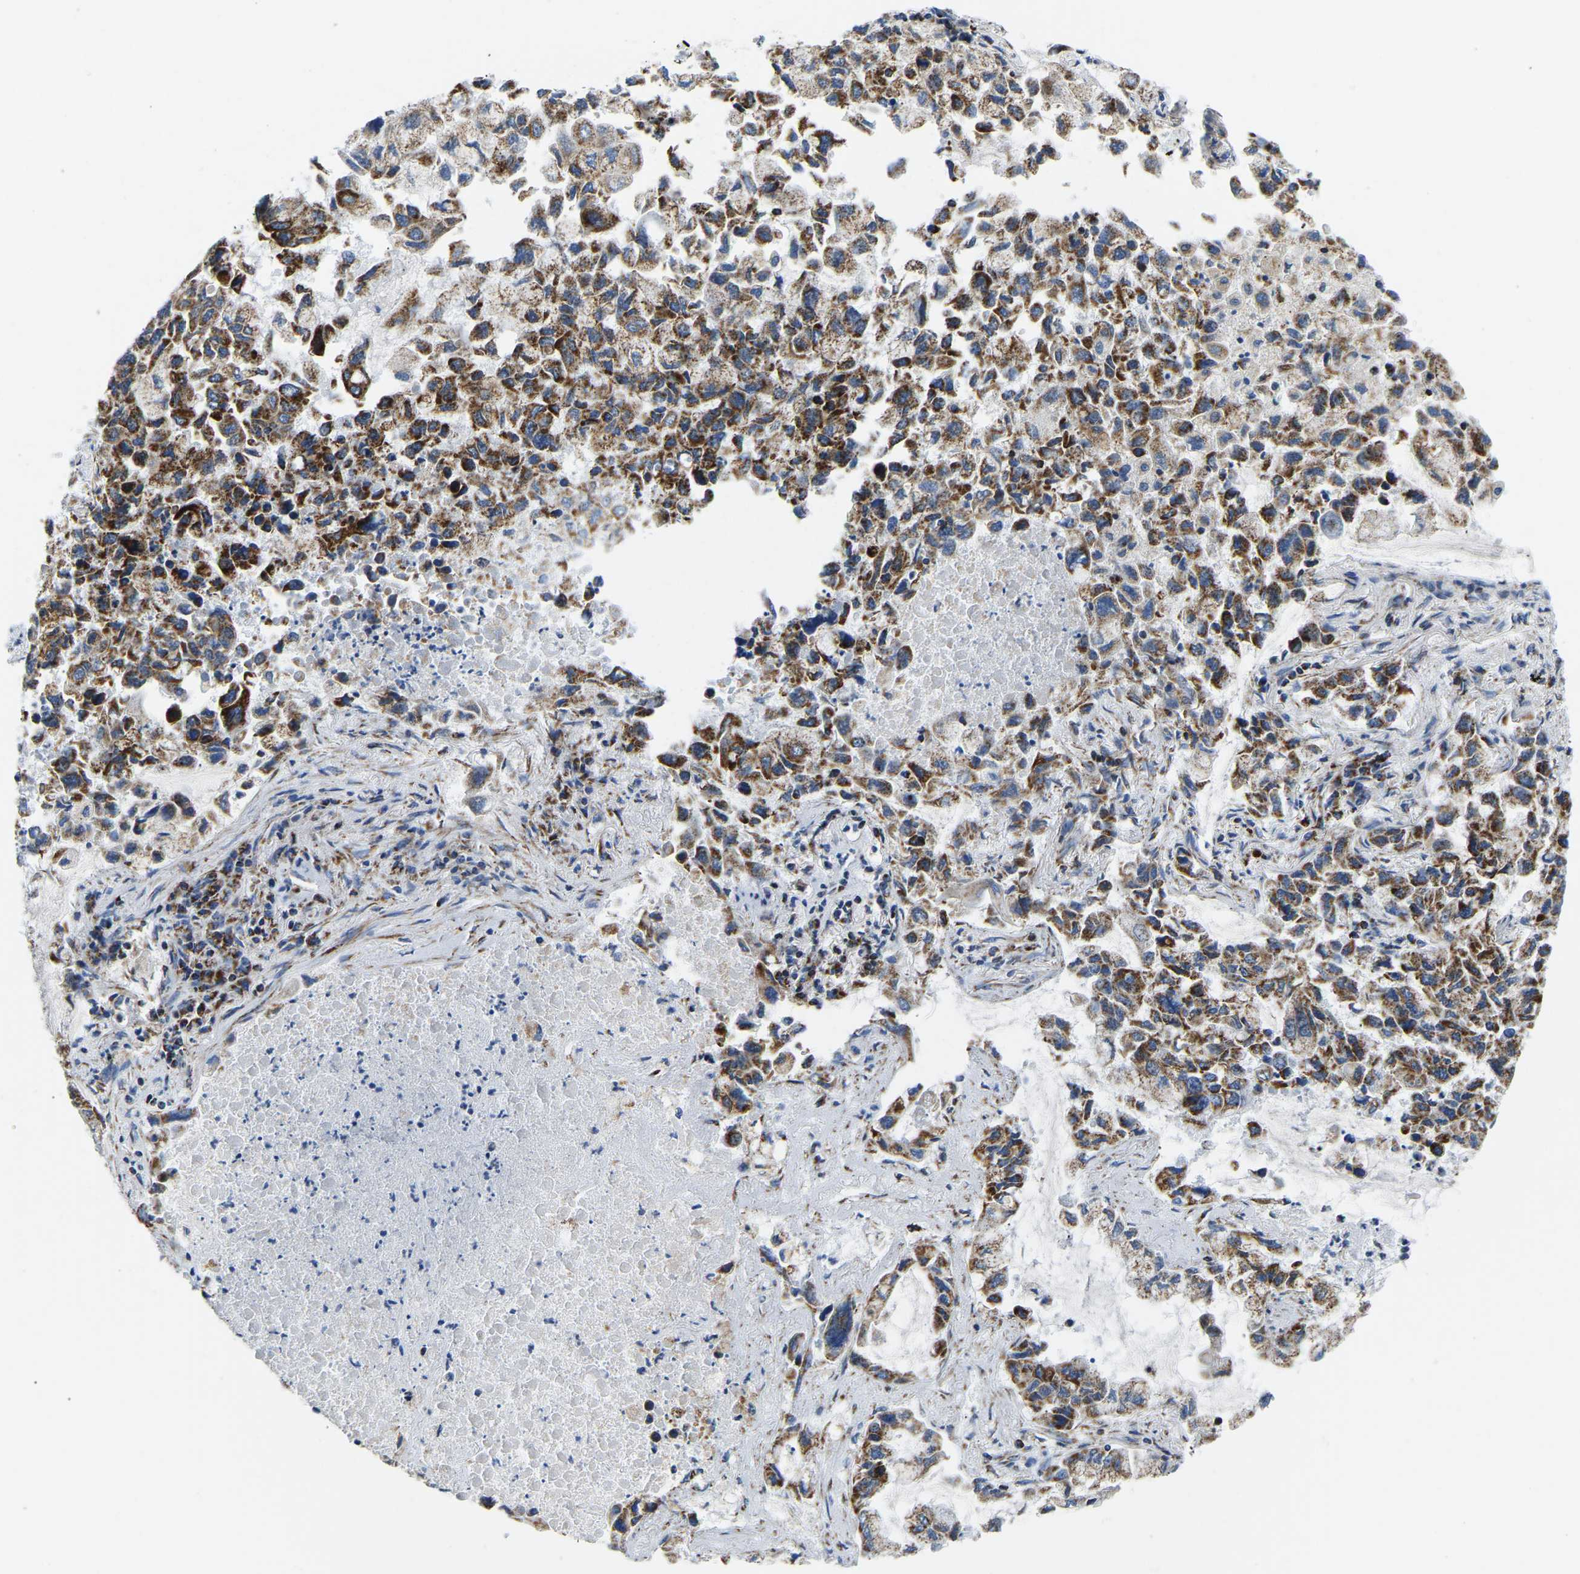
{"staining": {"intensity": "moderate", "quantity": ">75%", "location": "cytoplasmic/membranous"}, "tissue": "lung cancer", "cell_type": "Tumor cells", "image_type": "cancer", "snomed": [{"axis": "morphology", "description": "Adenocarcinoma, NOS"}, {"axis": "topography", "description": "Lung"}], "caption": "Protein staining shows moderate cytoplasmic/membranous positivity in approximately >75% of tumor cells in lung cancer.", "gene": "SFXN1", "patient": {"sex": "male", "age": 64}}